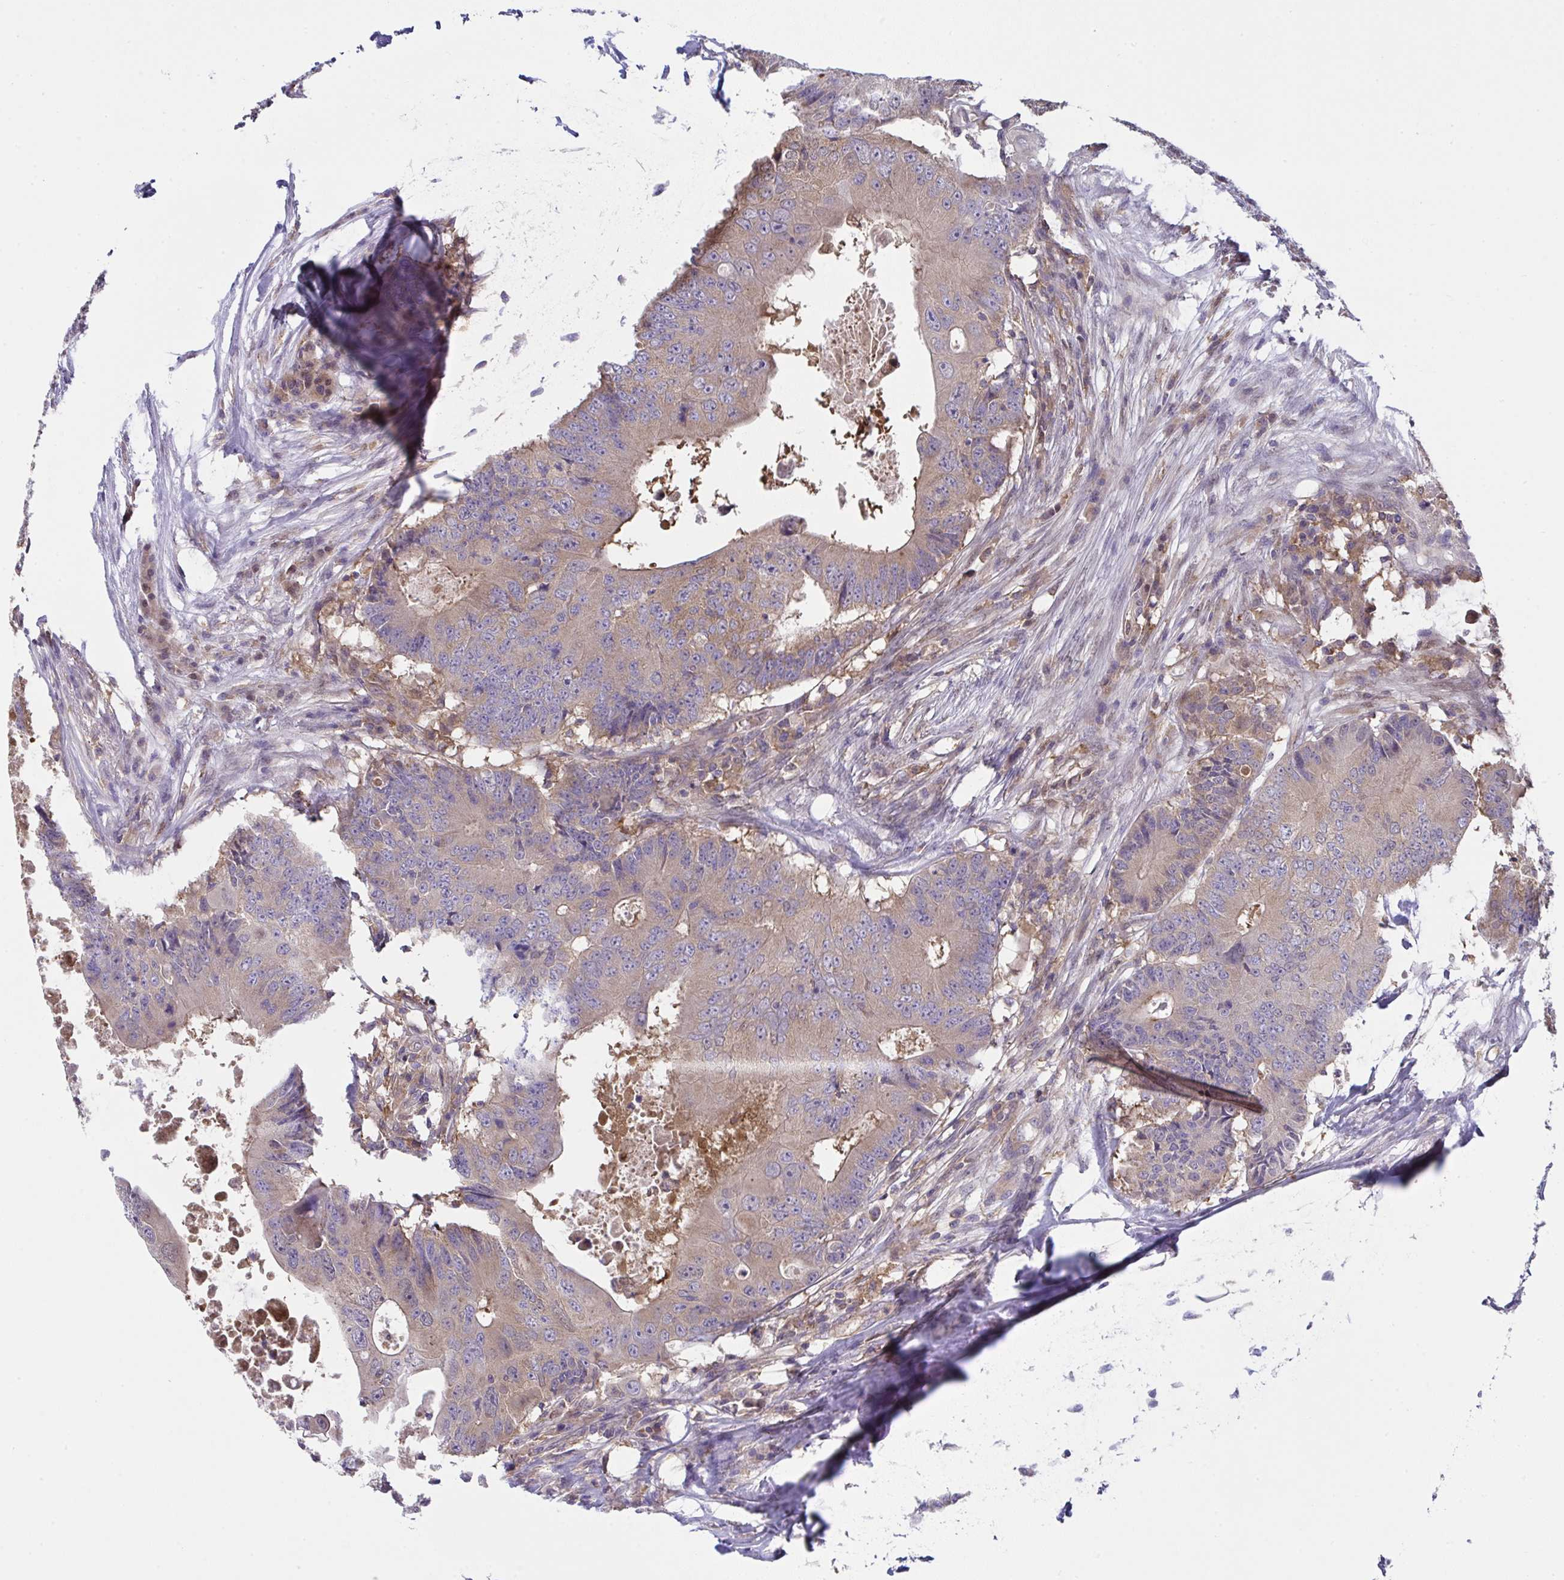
{"staining": {"intensity": "moderate", "quantity": "25%-75%", "location": "cytoplasmic/membranous"}, "tissue": "colorectal cancer", "cell_type": "Tumor cells", "image_type": "cancer", "snomed": [{"axis": "morphology", "description": "Adenocarcinoma, NOS"}, {"axis": "topography", "description": "Colon"}], "caption": "Immunohistochemical staining of human adenocarcinoma (colorectal) shows moderate cytoplasmic/membranous protein positivity in approximately 25%-75% of tumor cells.", "gene": "ALDH16A1", "patient": {"sex": "male", "age": 71}}